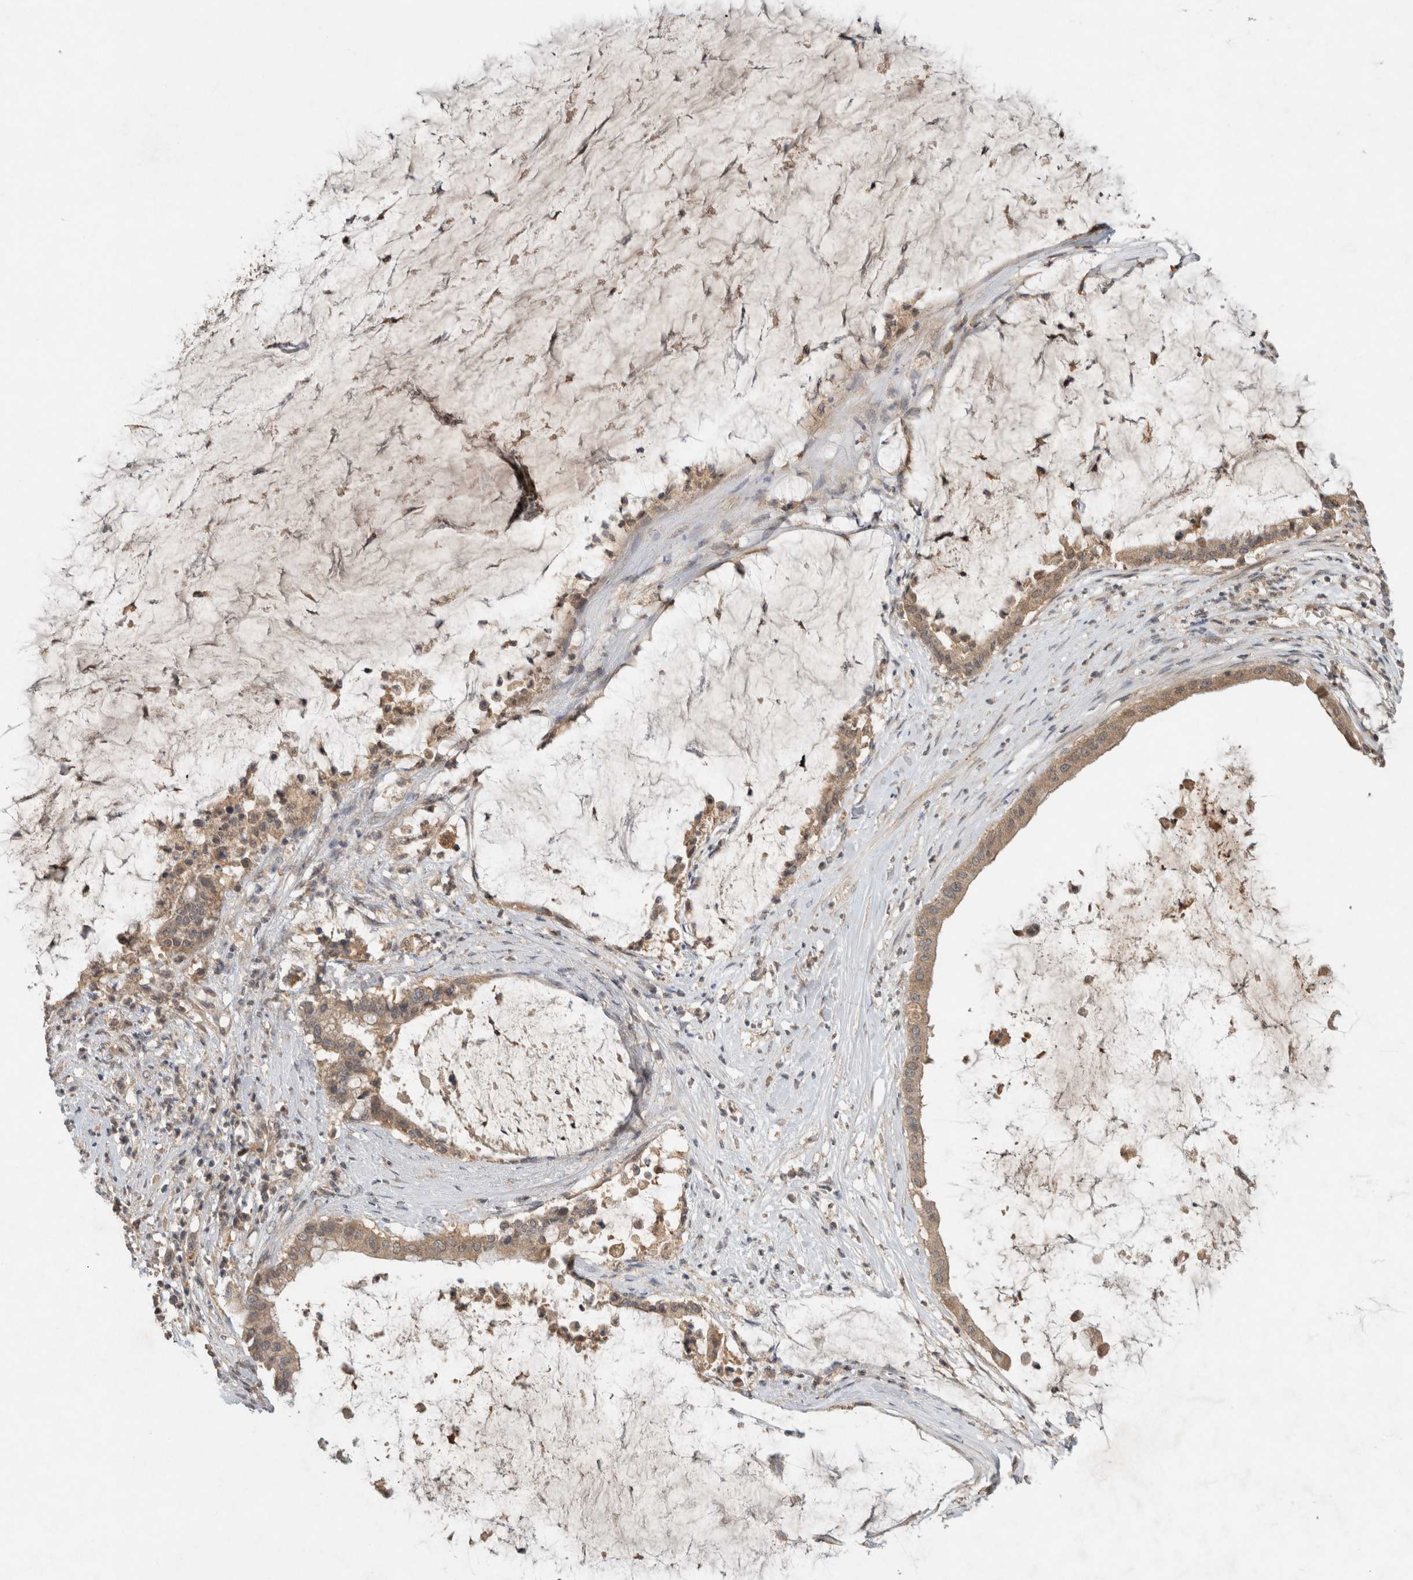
{"staining": {"intensity": "moderate", "quantity": ">75%", "location": "cytoplasmic/membranous"}, "tissue": "pancreatic cancer", "cell_type": "Tumor cells", "image_type": "cancer", "snomed": [{"axis": "morphology", "description": "Adenocarcinoma, NOS"}, {"axis": "topography", "description": "Pancreas"}], "caption": "There is medium levels of moderate cytoplasmic/membranous positivity in tumor cells of adenocarcinoma (pancreatic), as demonstrated by immunohistochemical staining (brown color).", "gene": "LOXL2", "patient": {"sex": "male", "age": 41}}